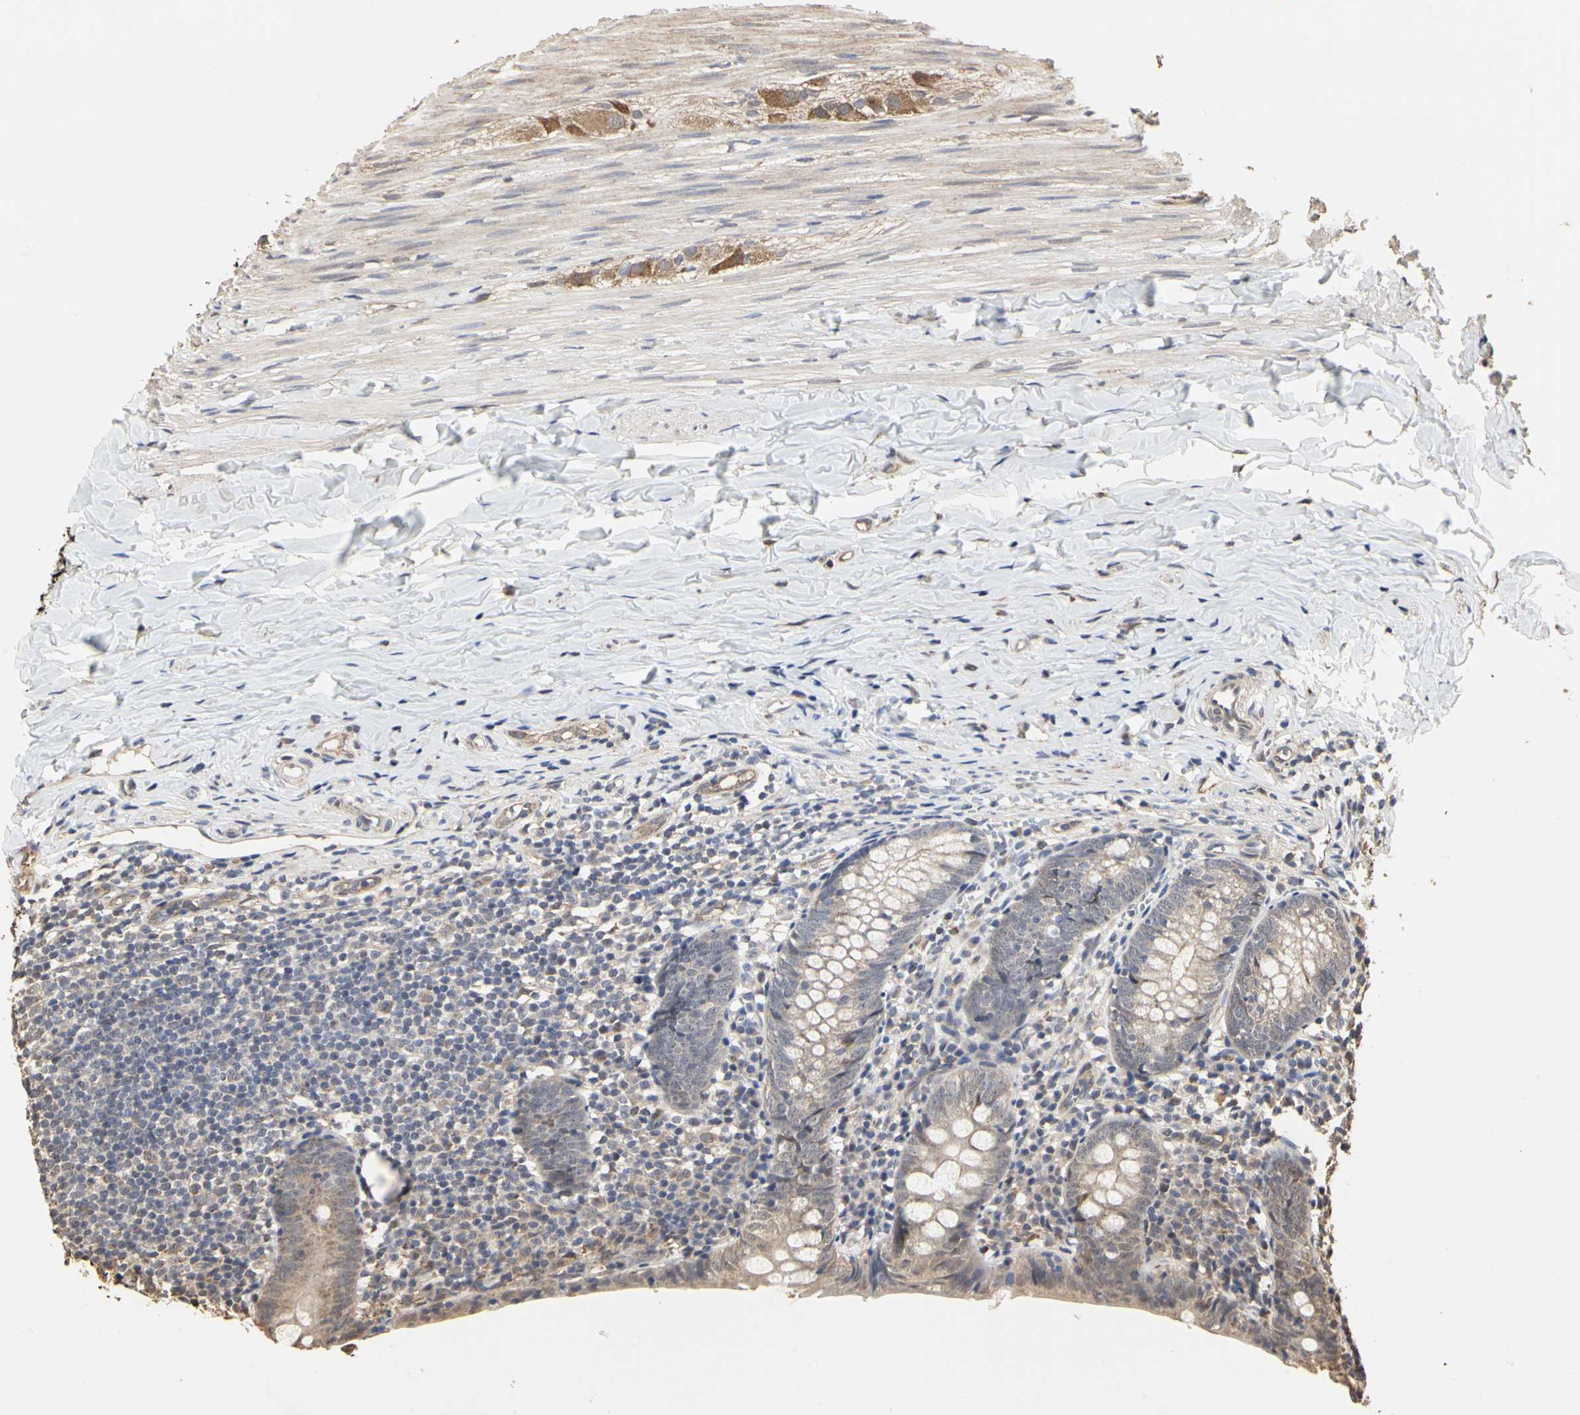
{"staining": {"intensity": "weak", "quantity": ">75%", "location": "cytoplasmic/membranous"}, "tissue": "appendix", "cell_type": "Glandular cells", "image_type": "normal", "snomed": [{"axis": "morphology", "description": "Normal tissue, NOS"}, {"axis": "topography", "description": "Appendix"}], "caption": "Unremarkable appendix reveals weak cytoplasmic/membranous staining in about >75% of glandular cells (Brightfield microscopy of DAB IHC at high magnification)..", "gene": "TAOK1", "patient": {"sex": "female", "age": 10}}